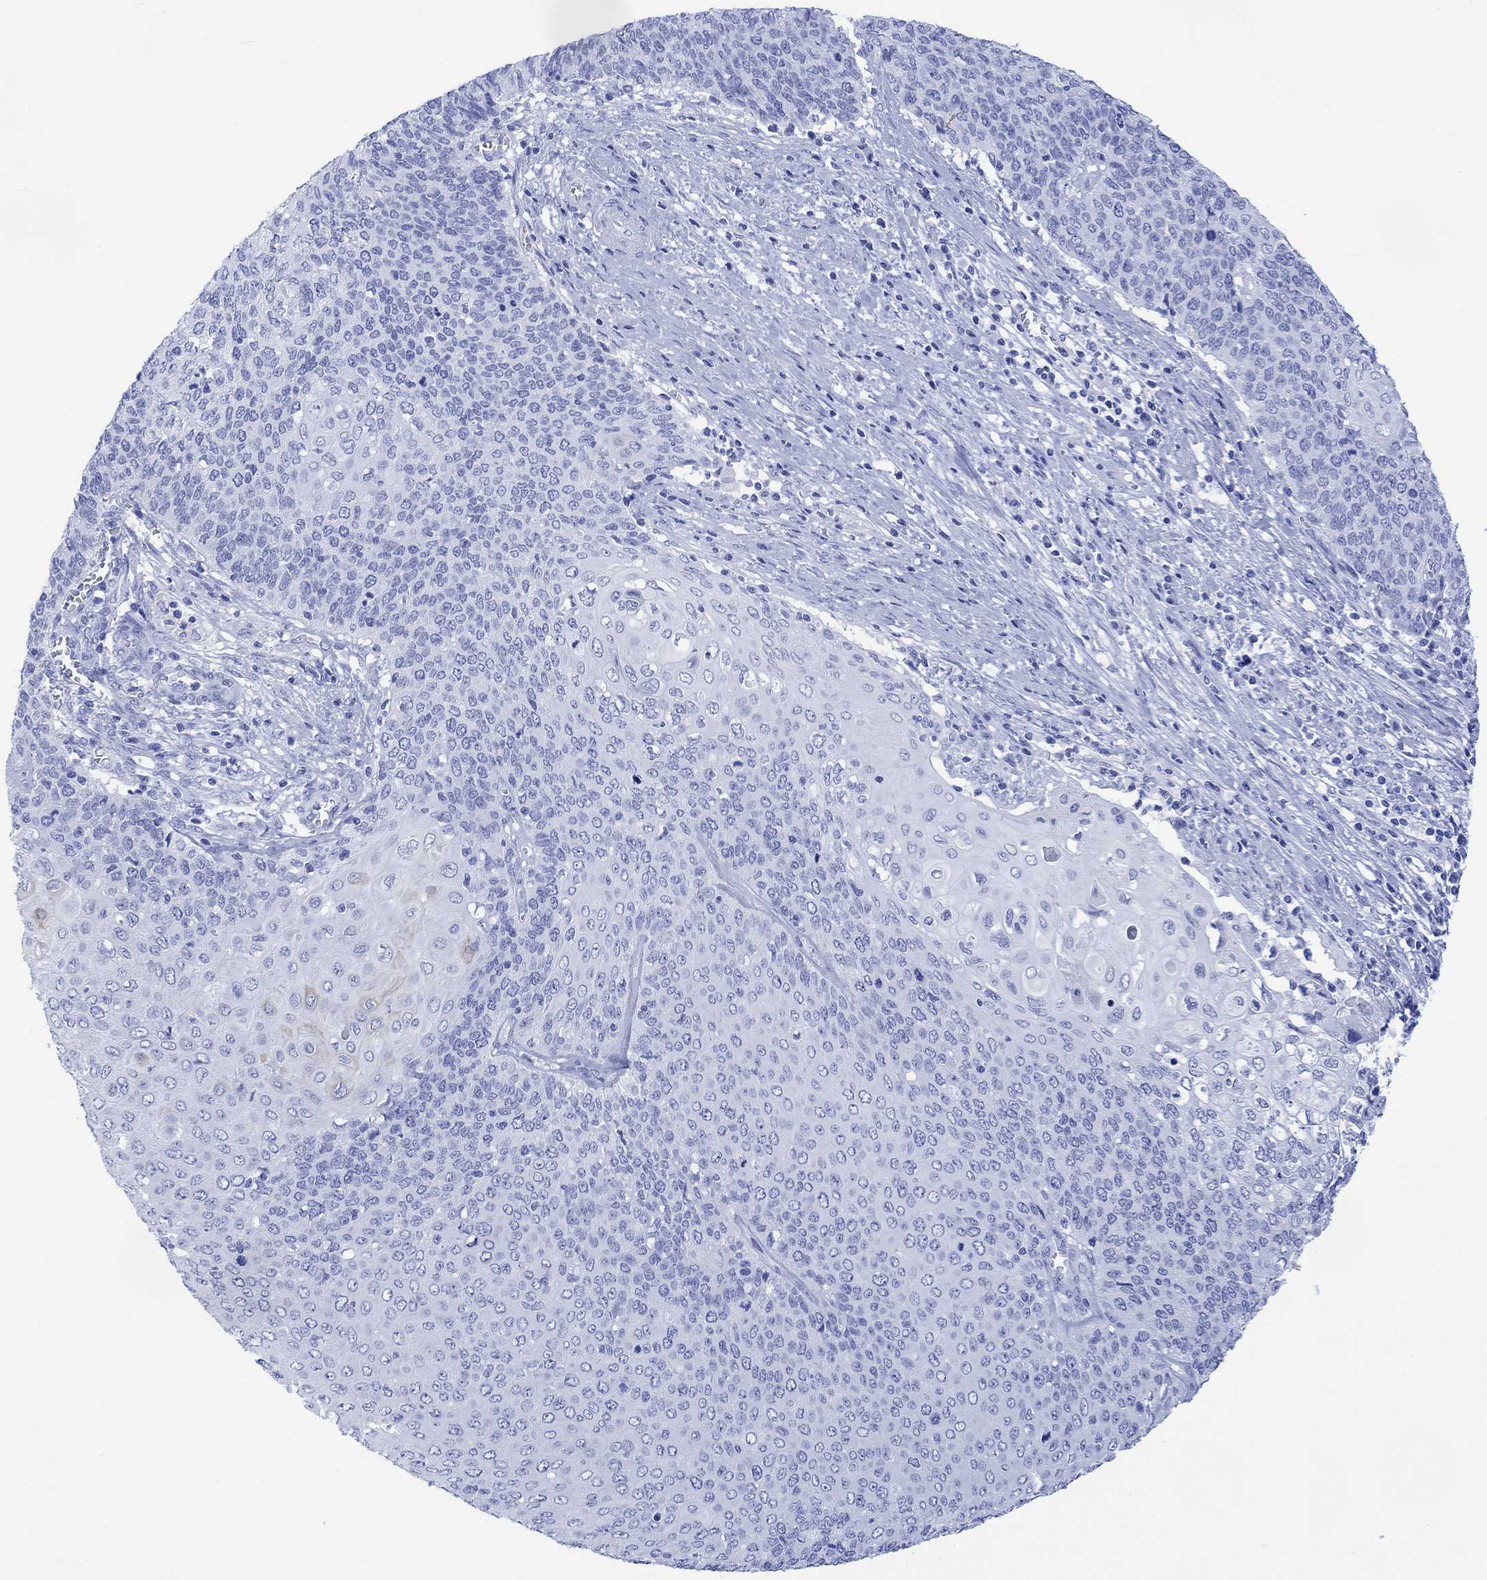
{"staining": {"intensity": "negative", "quantity": "none", "location": "none"}, "tissue": "cervical cancer", "cell_type": "Tumor cells", "image_type": "cancer", "snomed": [{"axis": "morphology", "description": "Squamous cell carcinoma, NOS"}, {"axis": "topography", "description": "Cervix"}], "caption": "Cervical cancer (squamous cell carcinoma) was stained to show a protein in brown. There is no significant positivity in tumor cells. (Immunohistochemistry, brightfield microscopy, high magnification).", "gene": "CELF4", "patient": {"sex": "female", "age": 39}}